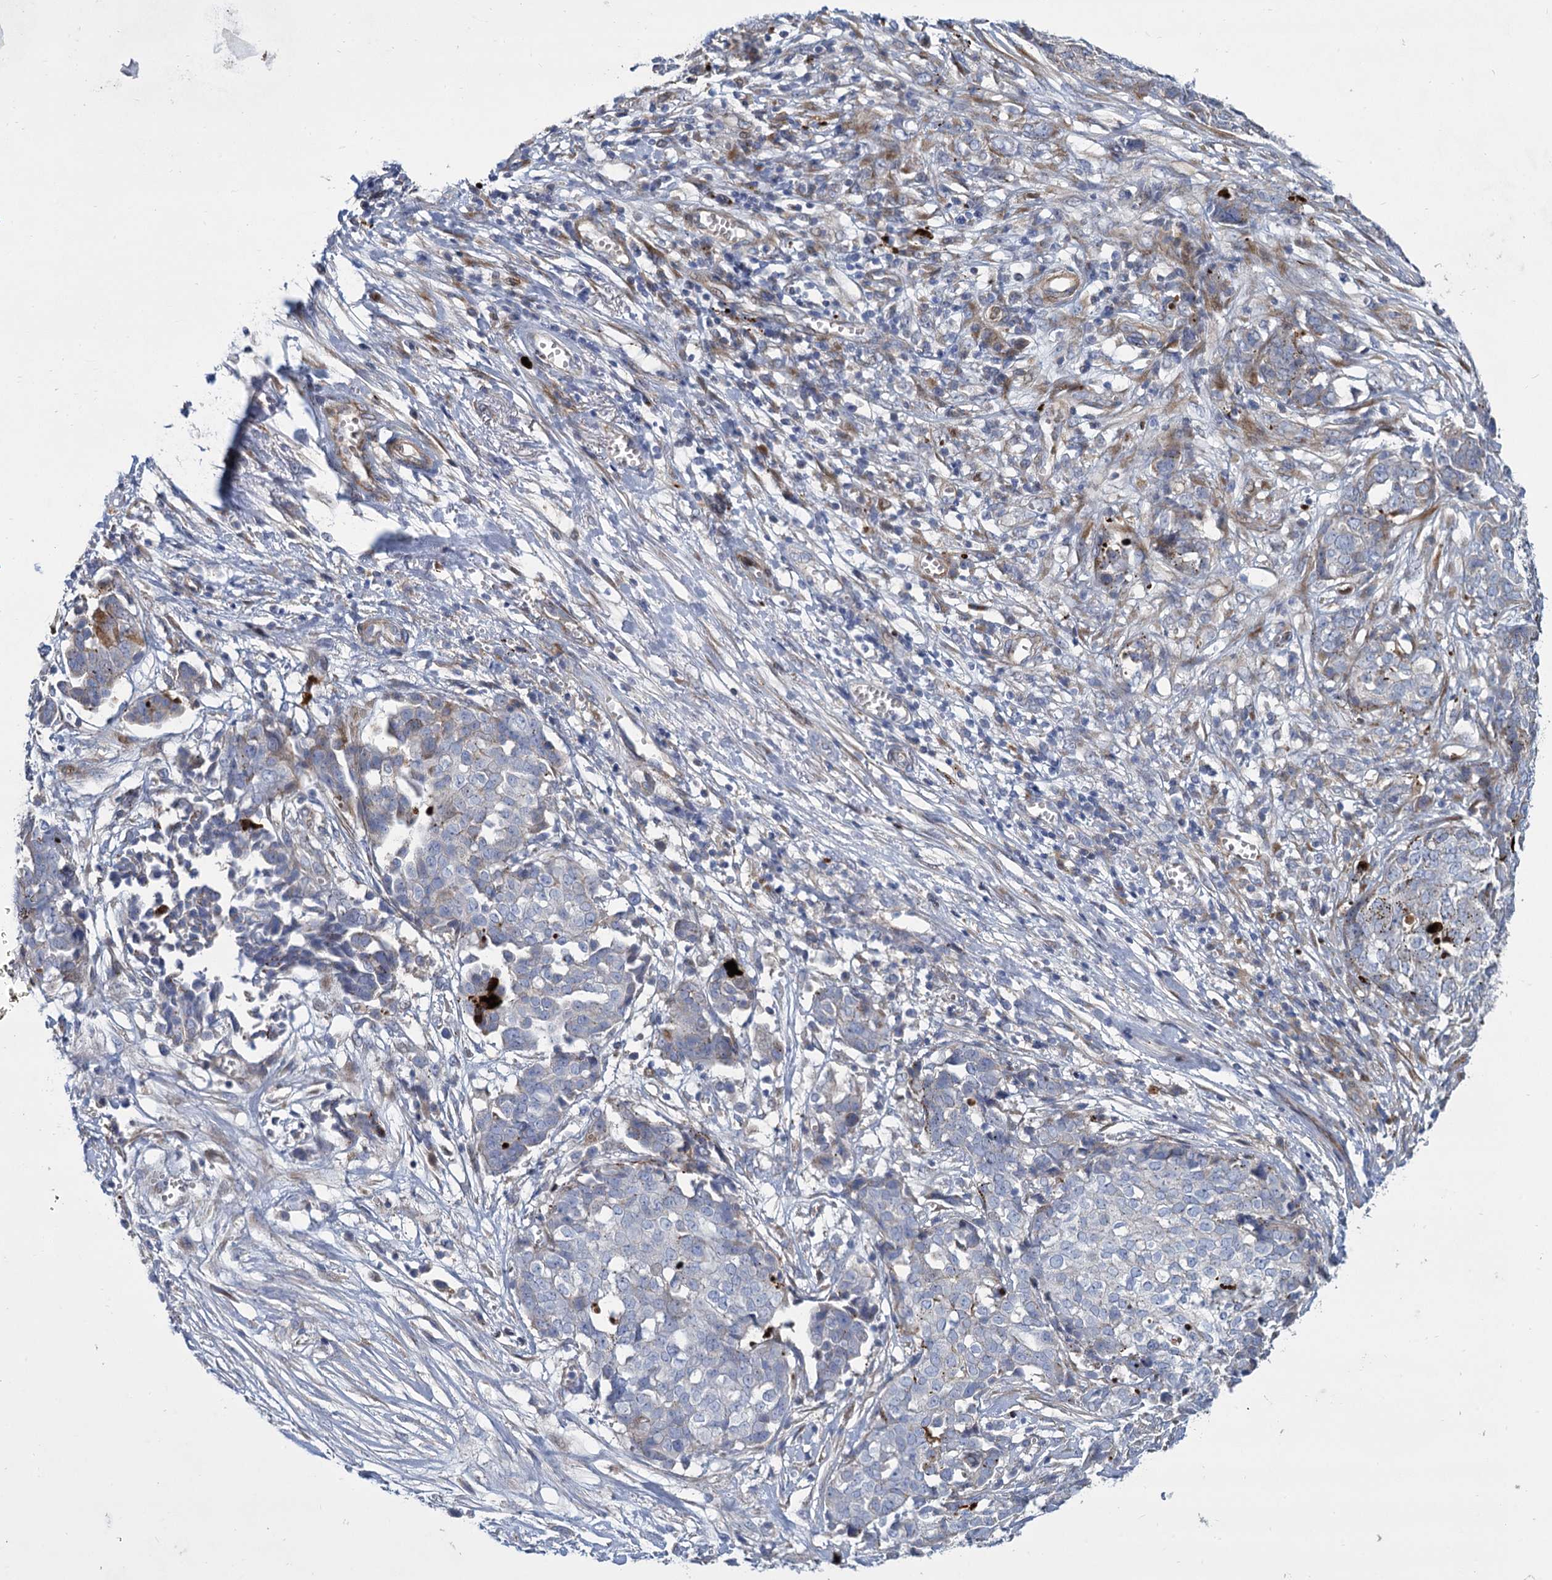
{"staining": {"intensity": "negative", "quantity": "none", "location": "none"}, "tissue": "ovarian cancer", "cell_type": "Tumor cells", "image_type": "cancer", "snomed": [{"axis": "morphology", "description": "Cystadenocarcinoma, serous, NOS"}, {"axis": "topography", "description": "Soft tissue"}, {"axis": "topography", "description": "Ovary"}], "caption": "High magnification brightfield microscopy of ovarian cancer stained with DAB (3,3'-diaminobenzidine) (brown) and counterstained with hematoxylin (blue): tumor cells show no significant positivity. The staining is performed using DAB (3,3'-diaminobenzidine) brown chromogen with nuclei counter-stained in using hematoxylin.", "gene": "TRIM77", "patient": {"sex": "female", "age": 57}}